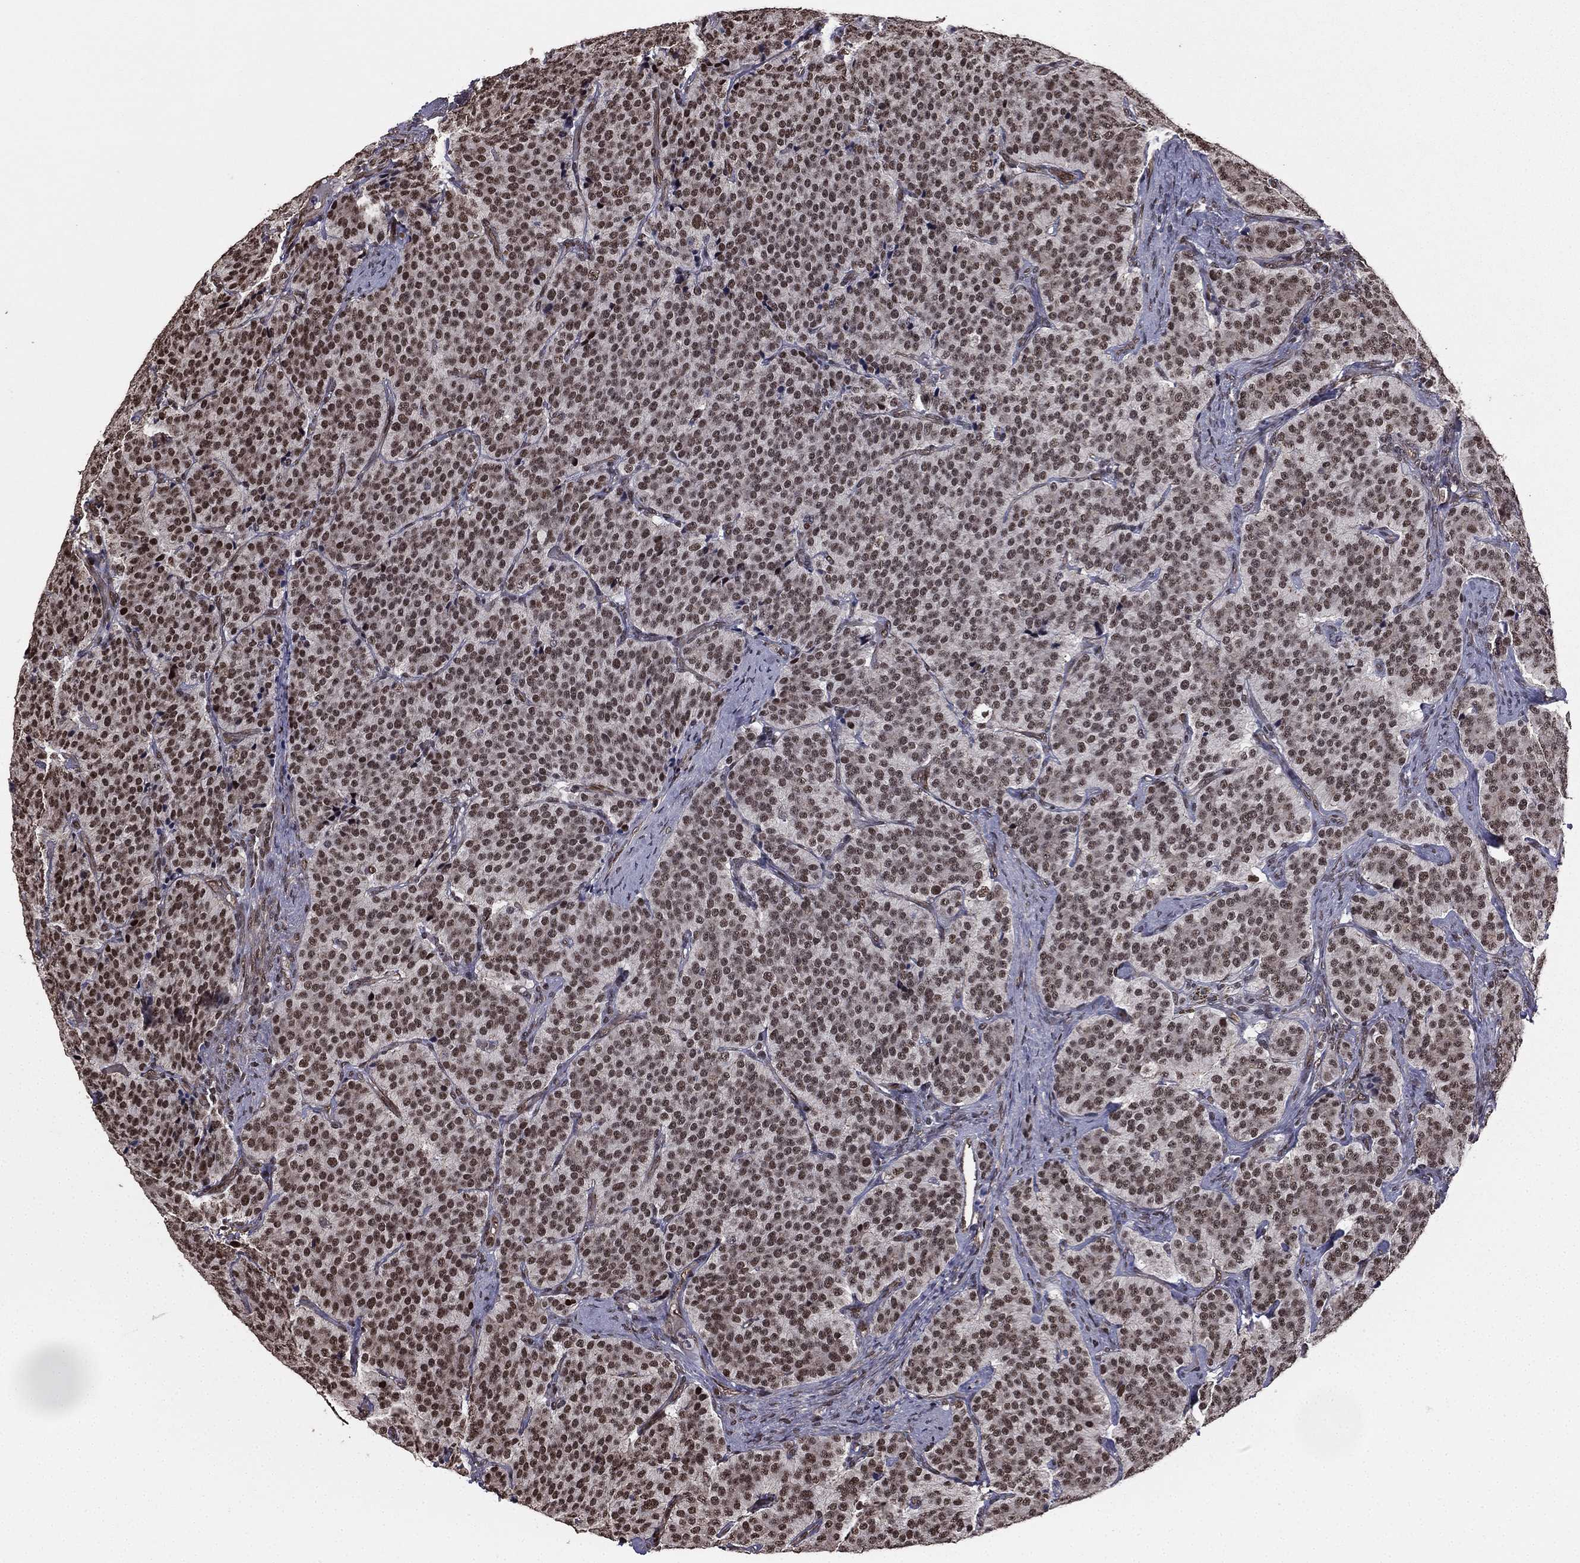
{"staining": {"intensity": "weak", "quantity": ">75%", "location": "nuclear"}, "tissue": "carcinoid", "cell_type": "Tumor cells", "image_type": "cancer", "snomed": [{"axis": "morphology", "description": "Carcinoid, malignant, NOS"}, {"axis": "topography", "description": "Small intestine"}], "caption": "High-power microscopy captured an immunohistochemistry (IHC) image of carcinoid, revealing weak nuclear positivity in about >75% of tumor cells.", "gene": "RARB", "patient": {"sex": "female", "age": 58}}